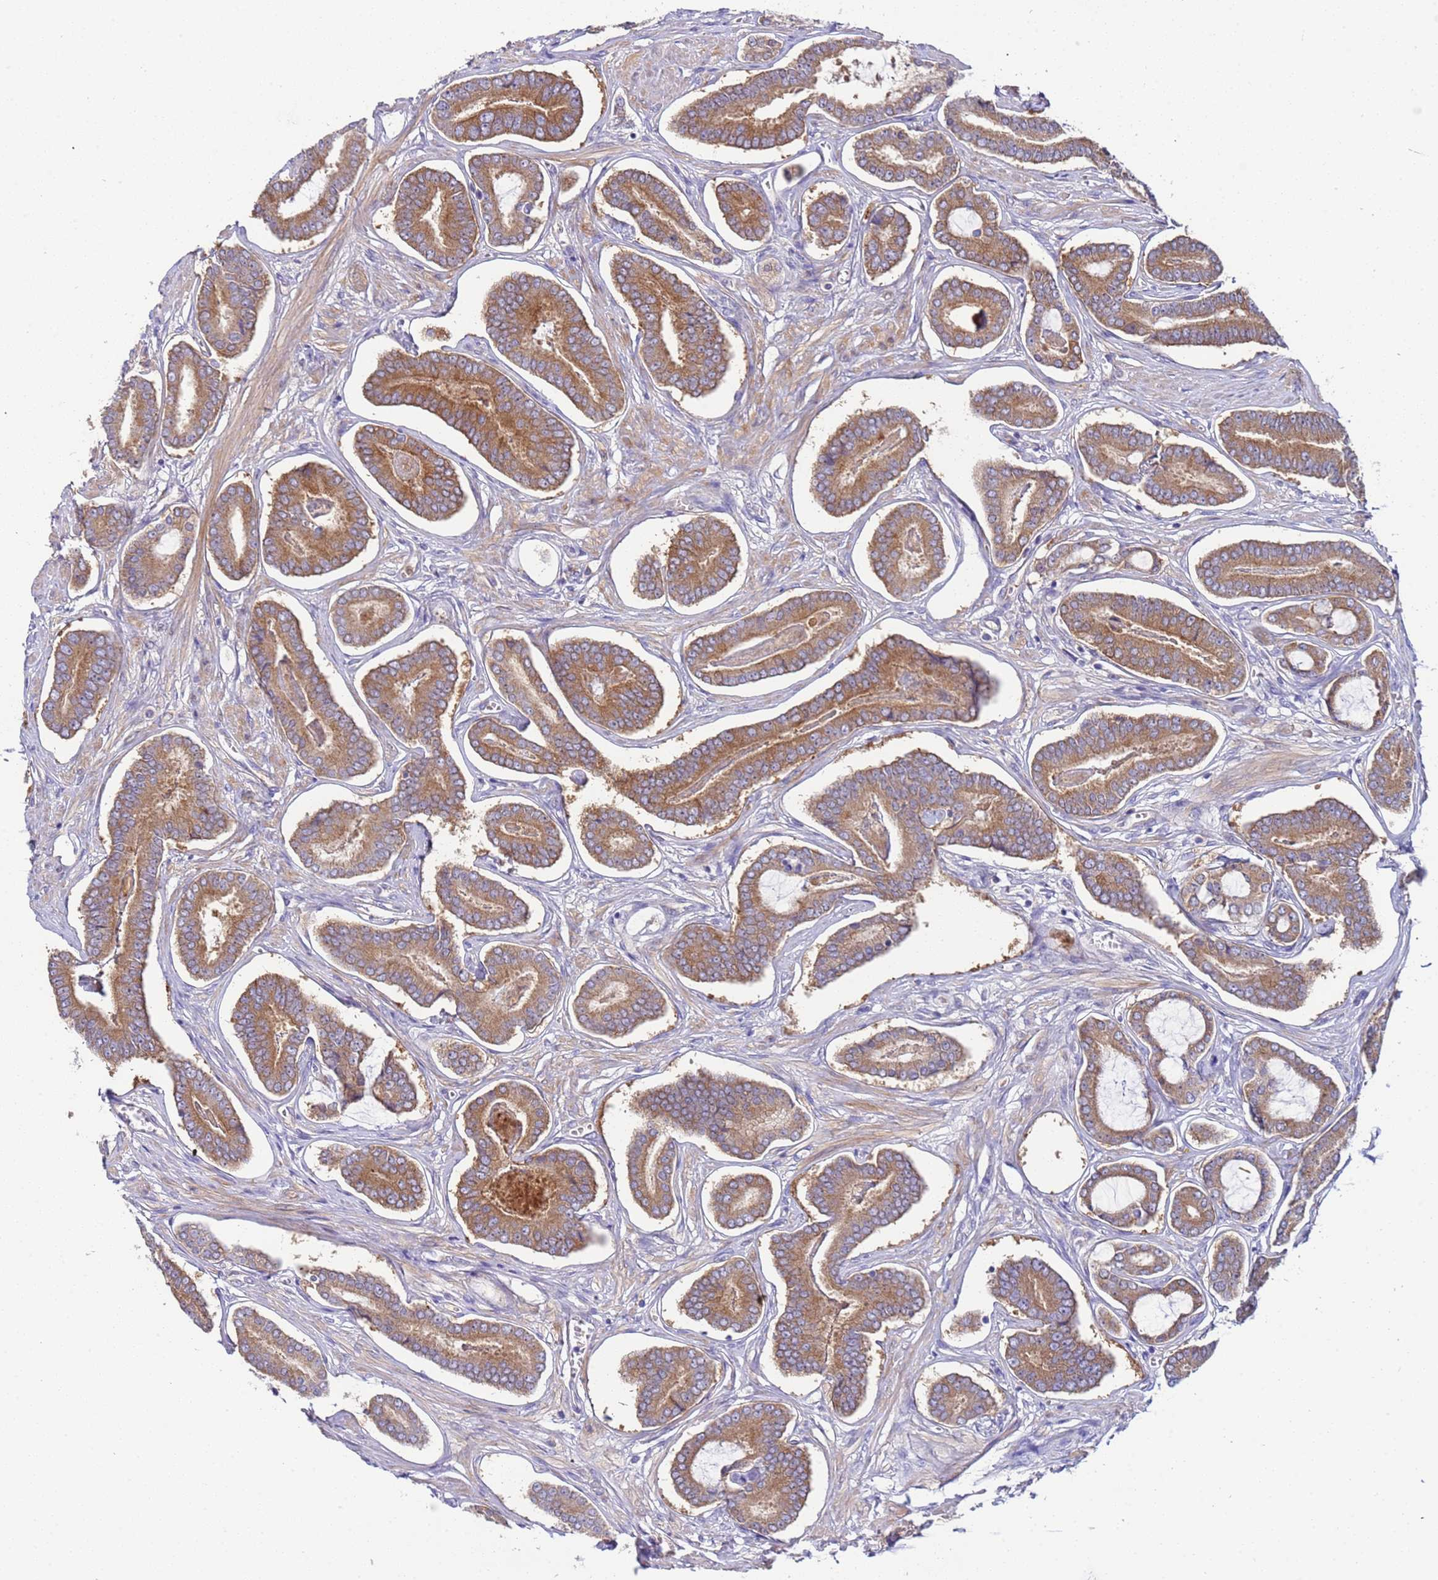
{"staining": {"intensity": "moderate", "quantity": ">75%", "location": "cytoplasmic/membranous"}, "tissue": "prostate cancer", "cell_type": "Tumor cells", "image_type": "cancer", "snomed": [{"axis": "morphology", "description": "Adenocarcinoma, NOS"}, {"axis": "topography", "description": "Prostate and seminal vesicle, NOS"}], "caption": "Prostate cancer (adenocarcinoma) tissue shows moderate cytoplasmic/membranous expression in about >75% of tumor cells", "gene": "PAQR7", "patient": {"sex": "male", "age": 76}}